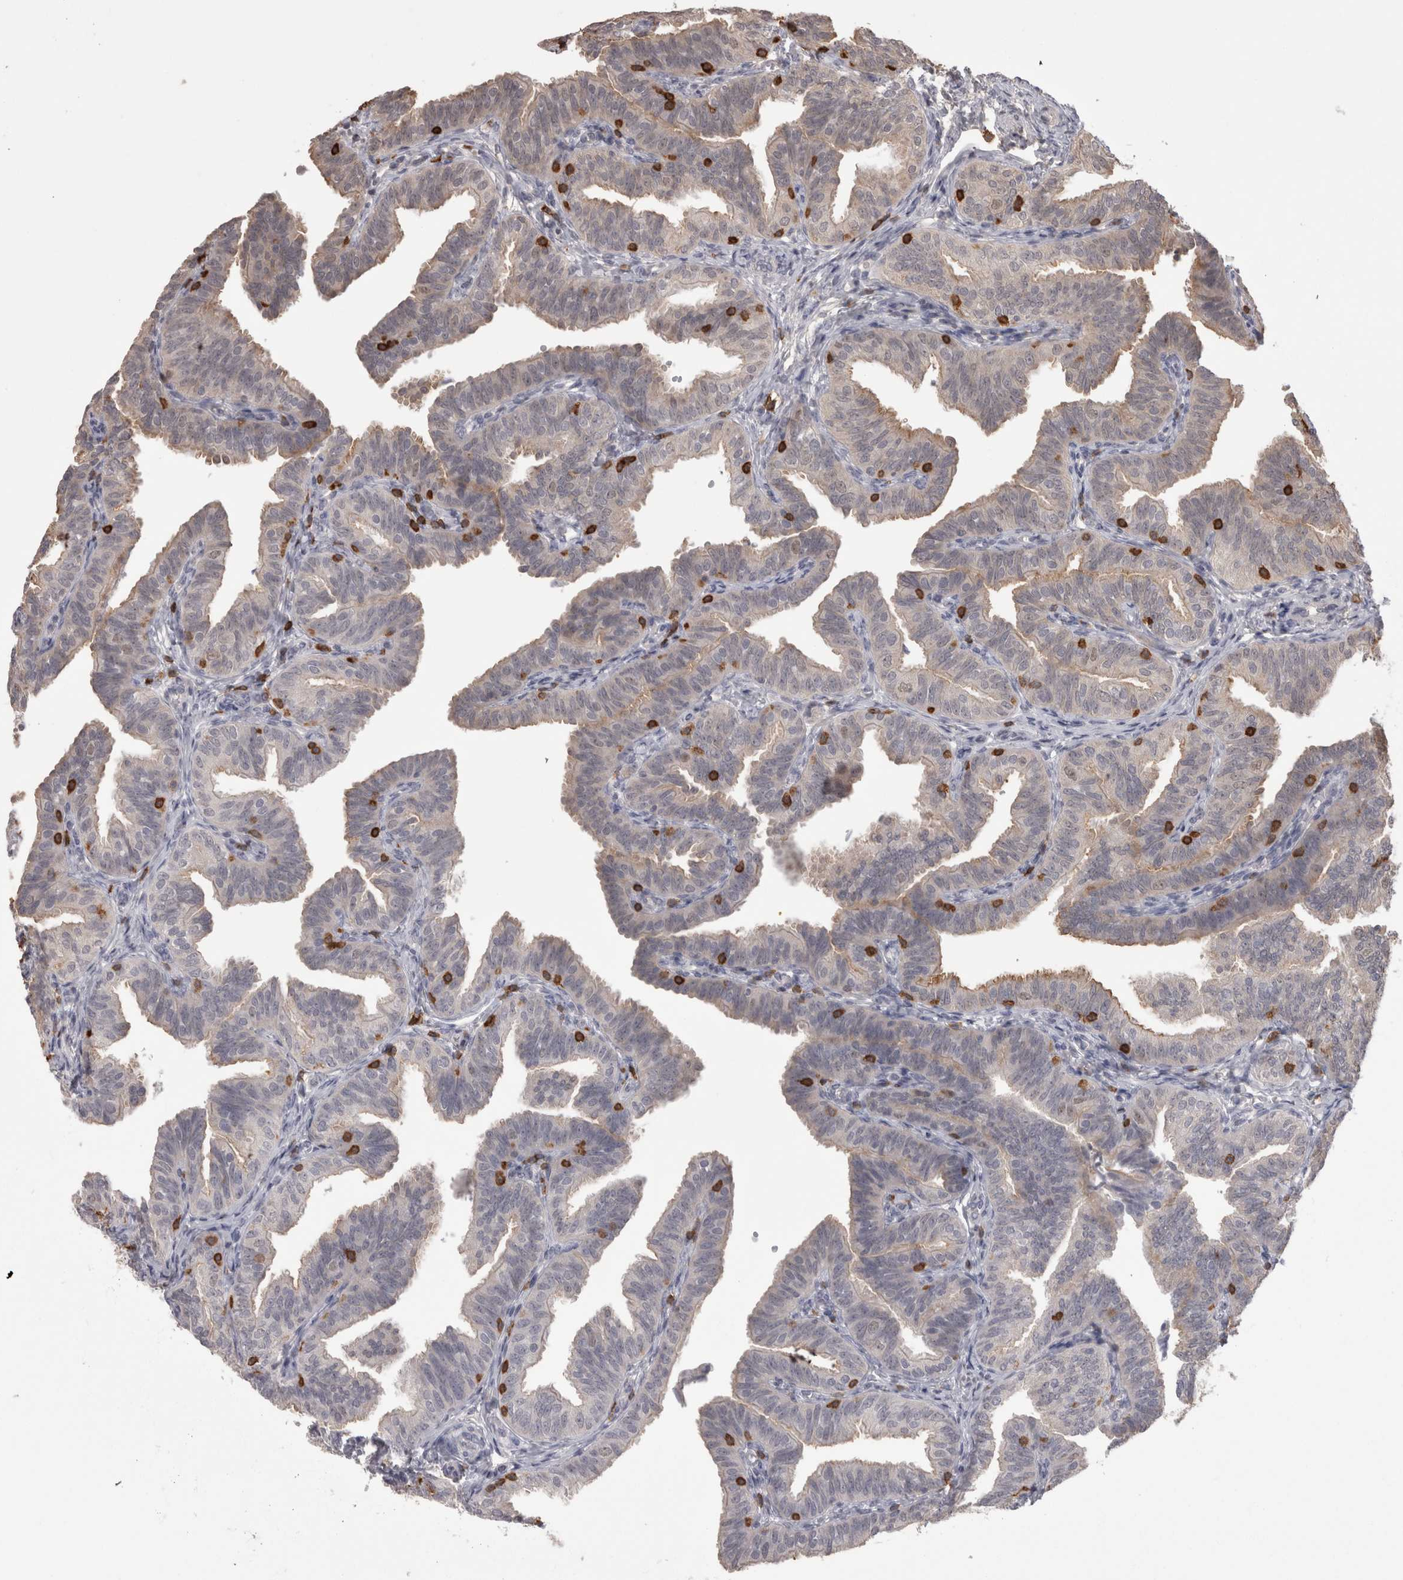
{"staining": {"intensity": "weak", "quantity": "25%-75%", "location": "cytoplasmic/membranous"}, "tissue": "fallopian tube", "cell_type": "Glandular cells", "image_type": "normal", "snomed": [{"axis": "morphology", "description": "Normal tissue, NOS"}, {"axis": "topography", "description": "Fallopian tube"}], "caption": "Protein staining exhibits weak cytoplasmic/membranous positivity in about 25%-75% of glandular cells in normal fallopian tube. Using DAB (3,3'-diaminobenzidine) (brown) and hematoxylin (blue) stains, captured at high magnification using brightfield microscopy.", "gene": "SKAP1", "patient": {"sex": "female", "age": 35}}